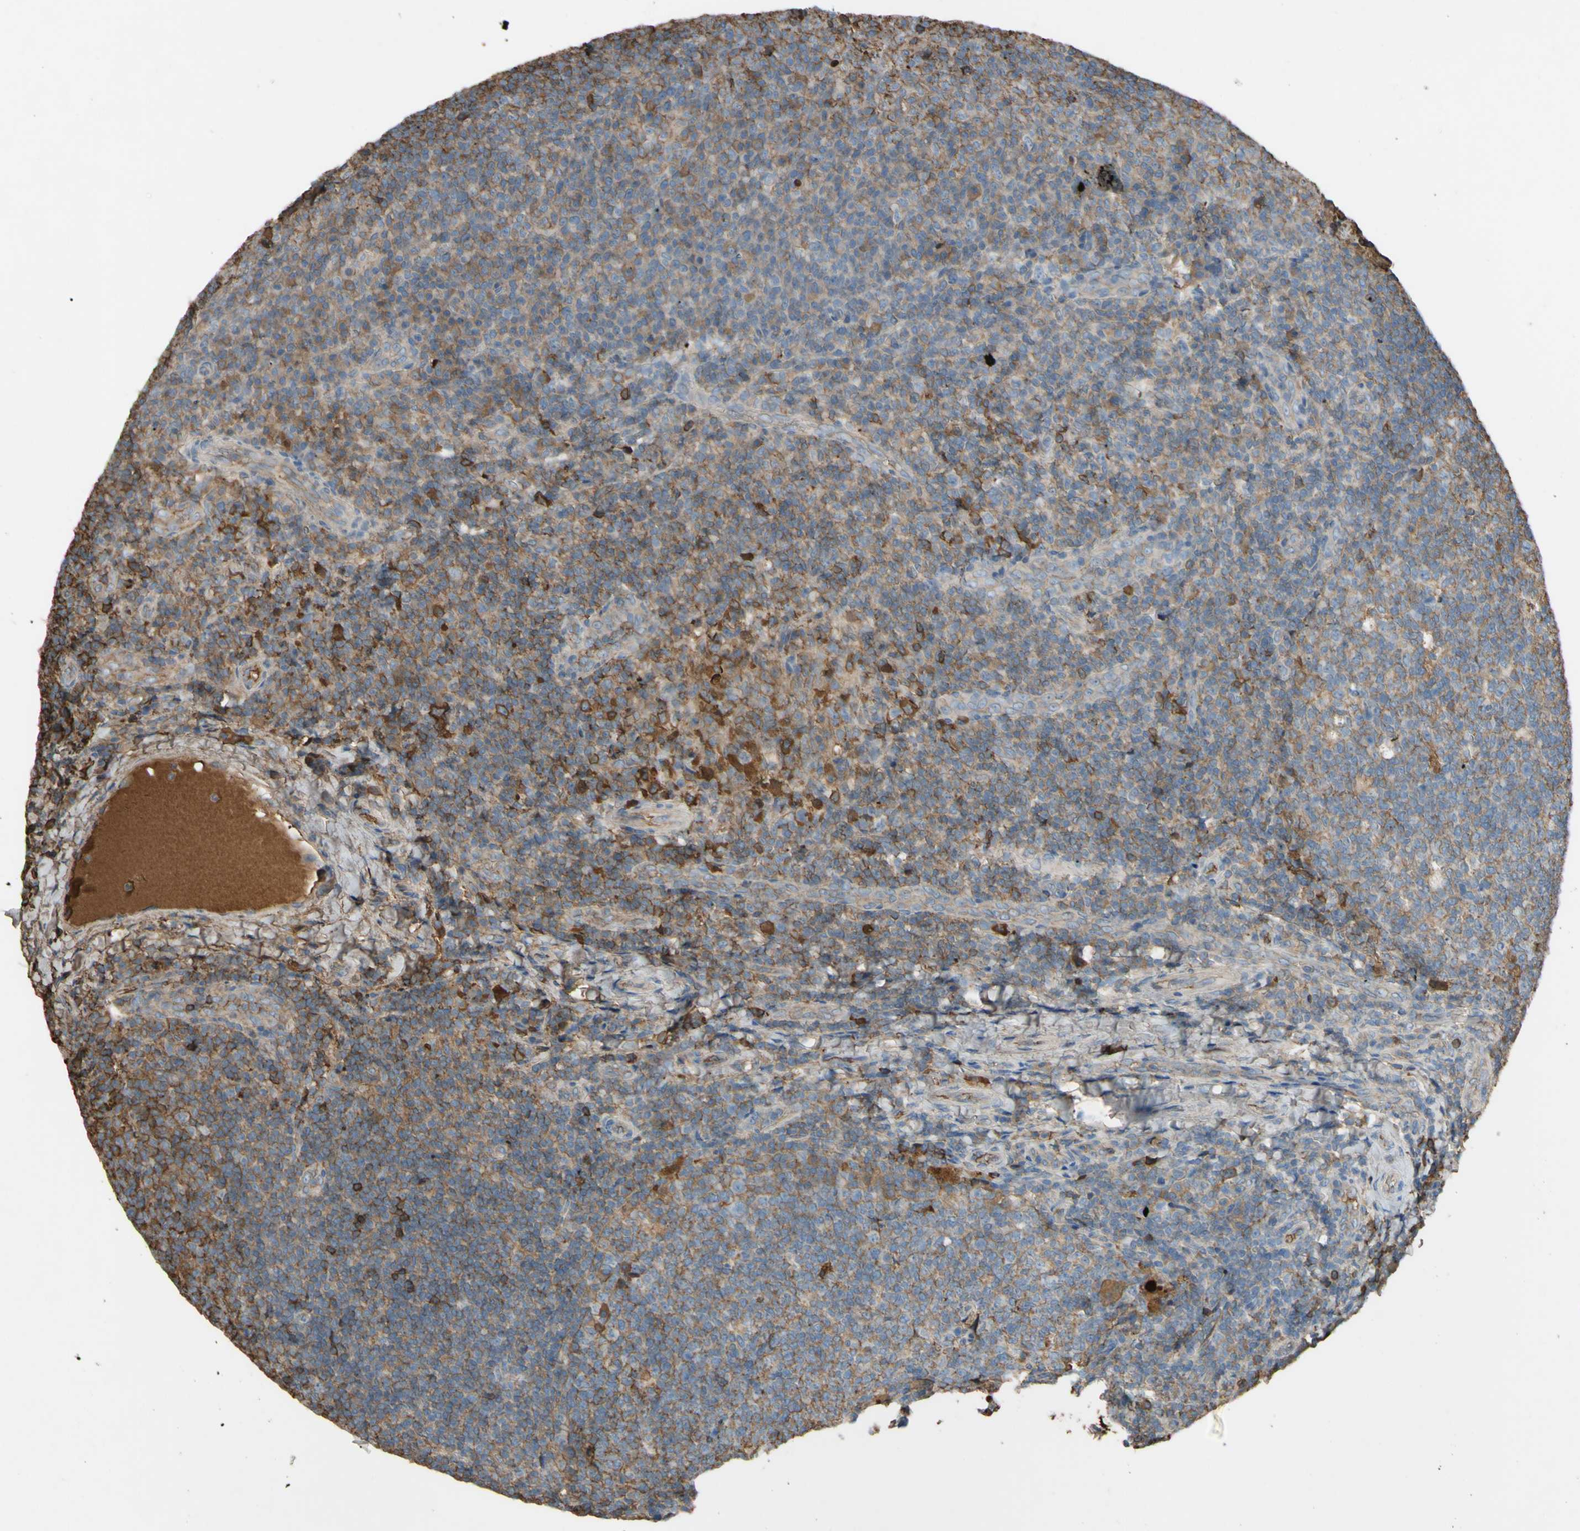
{"staining": {"intensity": "moderate", "quantity": "<25%", "location": "cytoplasmic/membranous"}, "tissue": "tonsil", "cell_type": "Germinal center cells", "image_type": "normal", "snomed": [{"axis": "morphology", "description": "Normal tissue, NOS"}, {"axis": "topography", "description": "Tonsil"}], "caption": "DAB immunohistochemical staining of unremarkable tonsil exhibits moderate cytoplasmic/membranous protein staining in about <25% of germinal center cells.", "gene": "PTGDS", "patient": {"sex": "male", "age": 17}}